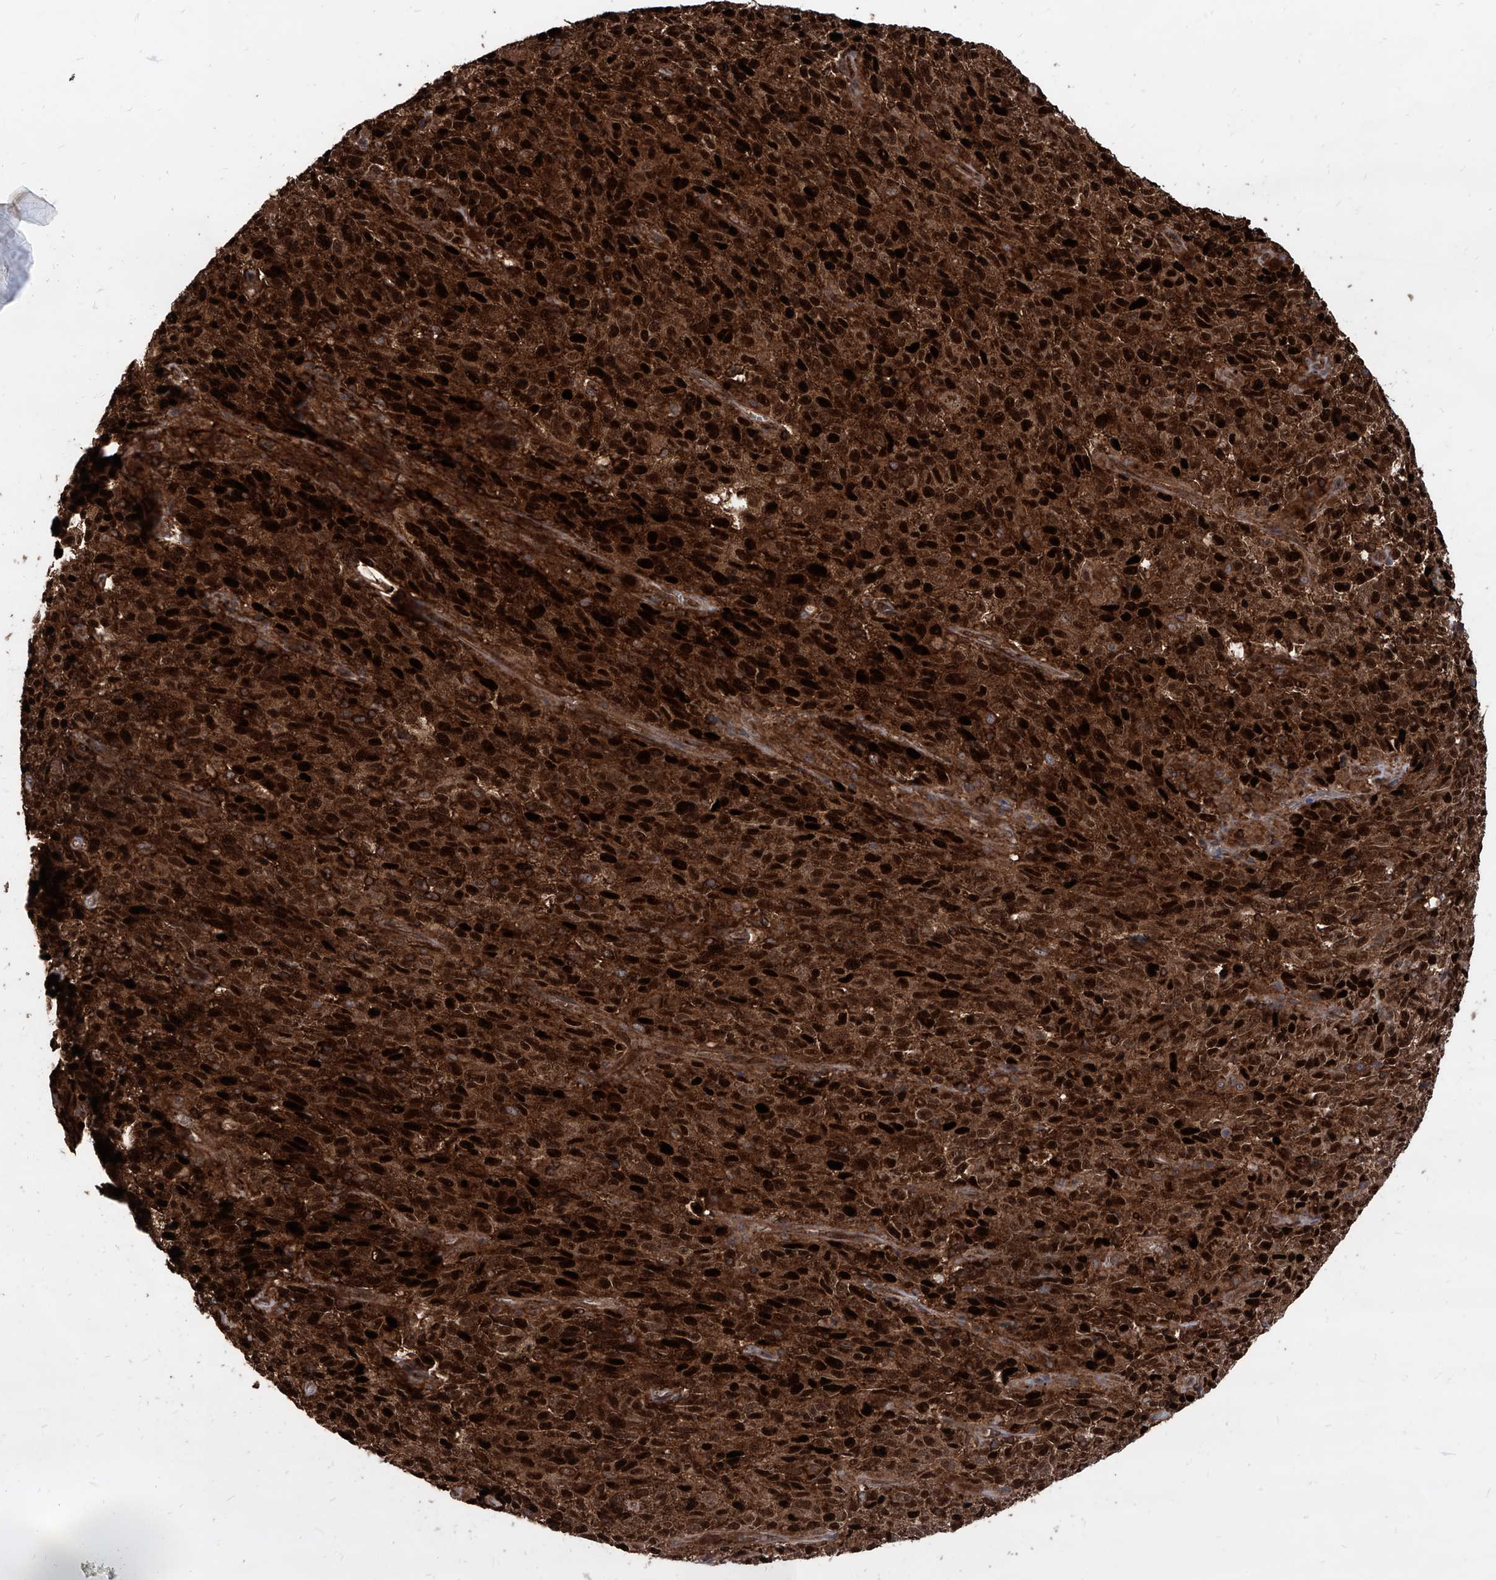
{"staining": {"intensity": "strong", "quantity": ">75%", "location": "cytoplasmic/membranous,nuclear"}, "tissue": "melanoma", "cell_type": "Tumor cells", "image_type": "cancer", "snomed": [{"axis": "morphology", "description": "Malignant melanoma, NOS"}, {"axis": "topography", "description": "Skin"}], "caption": "This image shows immunohistochemistry staining of melanoma, with high strong cytoplasmic/membranous and nuclear positivity in about >75% of tumor cells.", "gene": "MAGED2", "patient": {"sex": "female", "age": 82}}